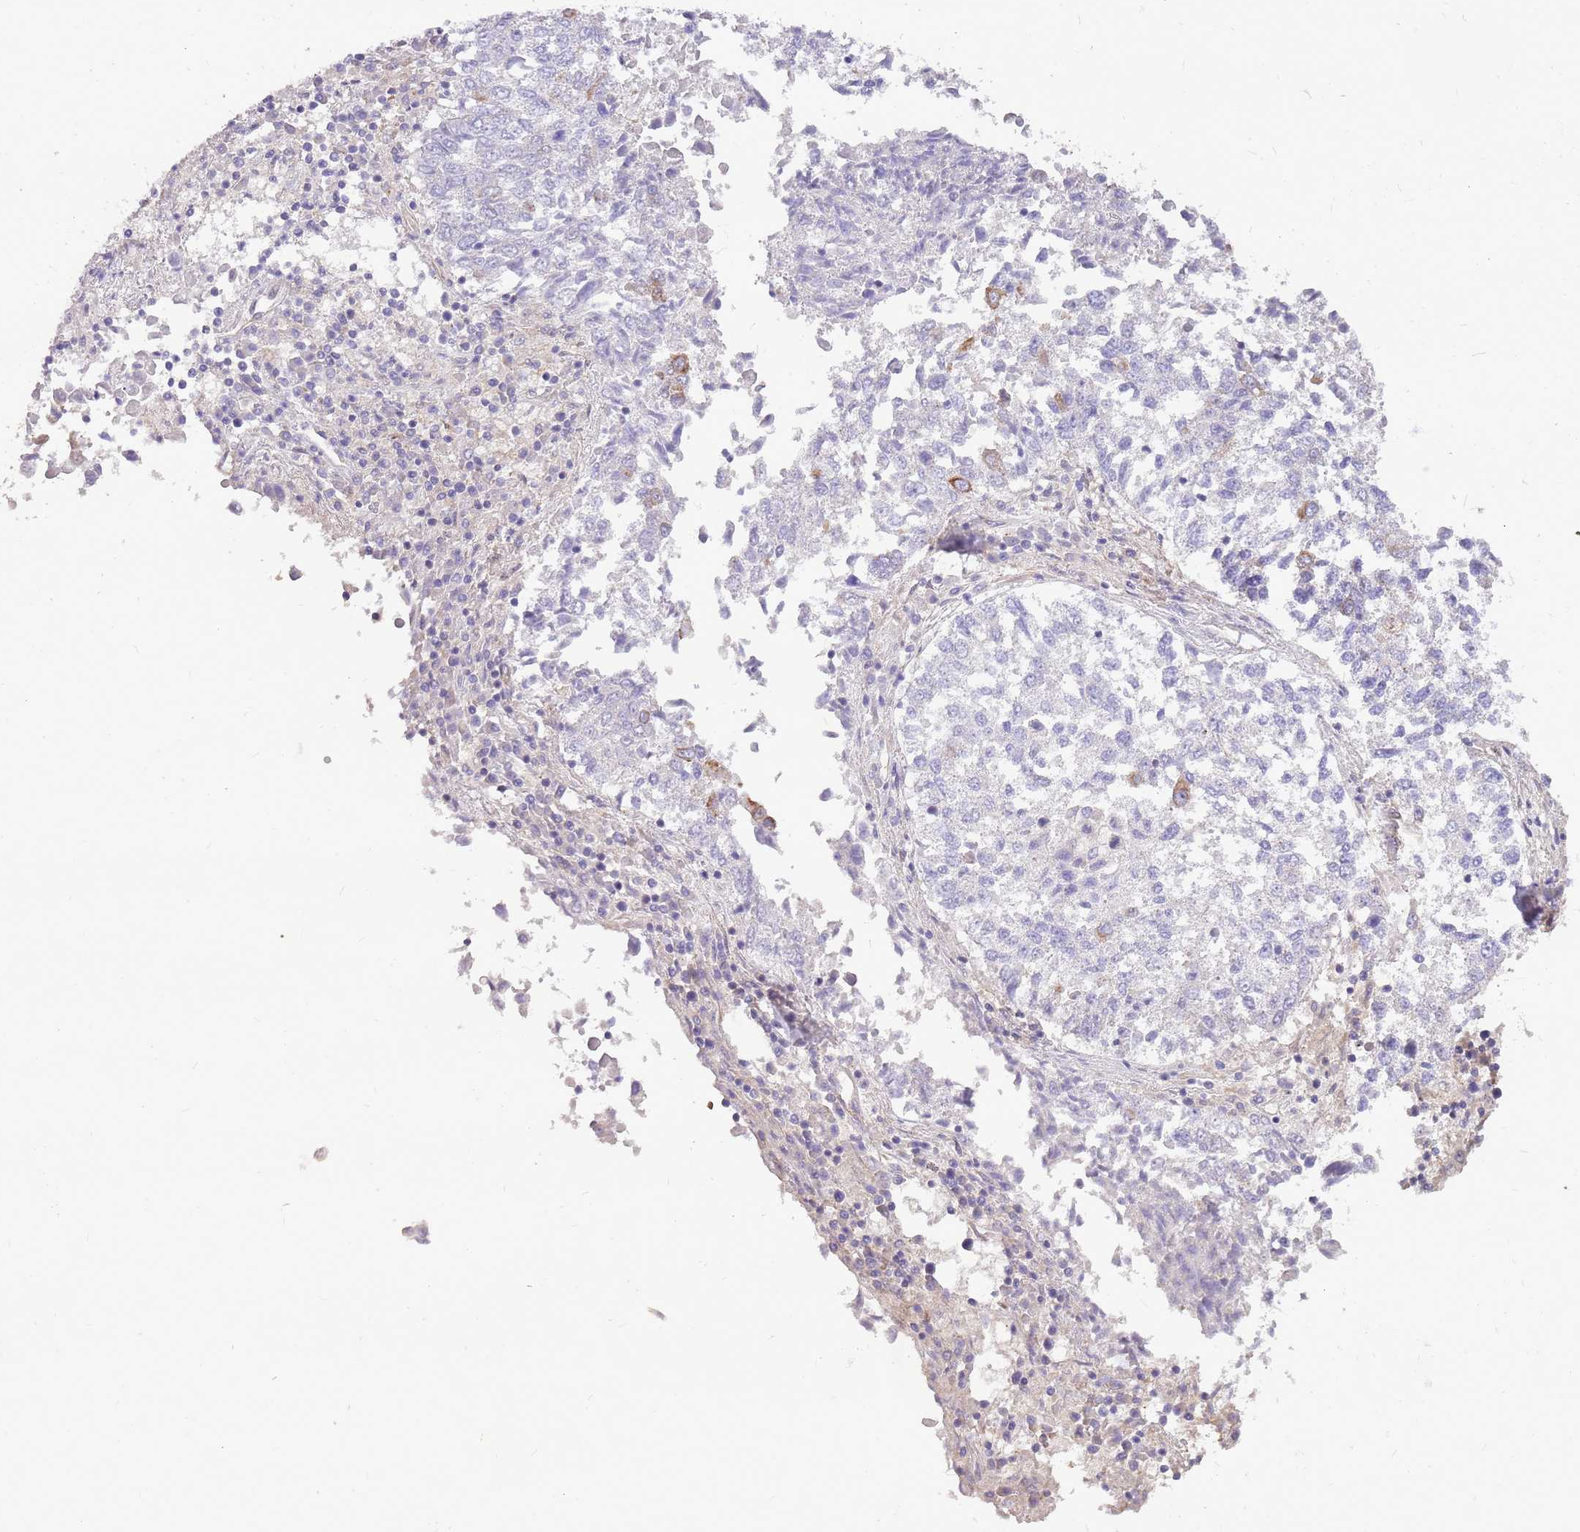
{"staining": {"intensity": "moderate", "quantity": "<25%", "location": "cytoplasmic/membranous"}, "tissue": "lung cancer", "cell_type": "Tumor cells", "image_type": "cancer", "snomed": [{"axis": "morphology", "description": "Squamous cell carcinoma, NOS"}, {"axis": "topography", "description": "Lung"}], "caption": "About <25% of tumor cells in lung cancer exhibit moderate cytoplasmic/membranous protein positivity as visualized by brown immunohistochemical staining.", "gene": "WASHC4", "patient": {"sex": "male", "age": 73}}